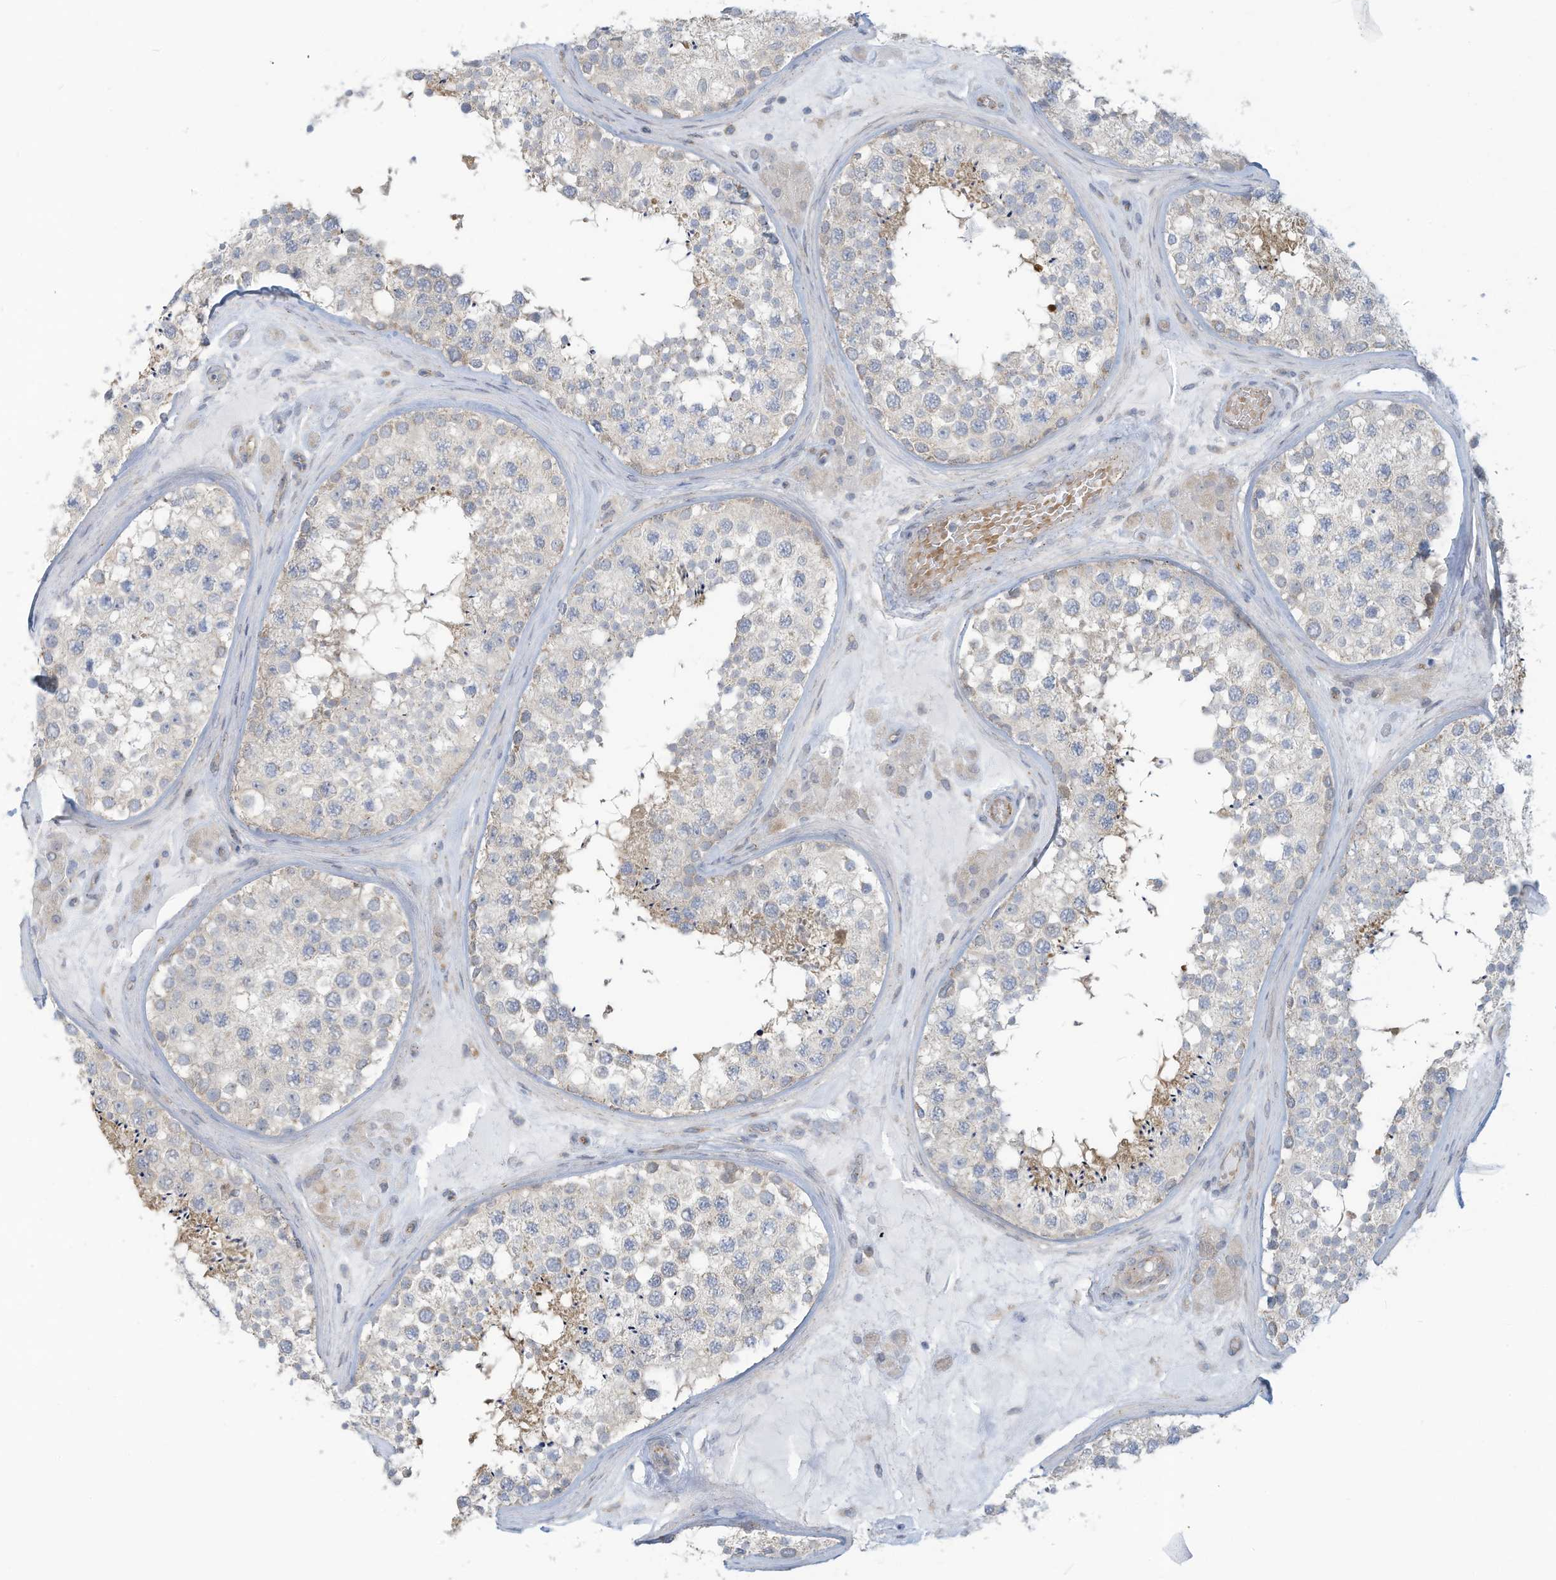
{"staining": {"intensity": "weak", "quantity": "25%-75%", "location": "cytoplasmic/membranous"}, "tissue": "testis", "cell_type": "Cells in seminiferous ducts", "image_type": "normal", "snomed": [{"axis": "morphology", "description": "Normal tissue, NOS"}, {"axis": "topography", "description": "Testis"}], "caption": "A micrograph of human testis stained for a protein exhibits weak cytoplasmic/membranous brown staining in cells in seminiferous ducts. (DAB (3,3'-diaminobenzidine) IHC with brightfield microscopy, high magnification).", "gene": "ADAT2", "patient": {"sex": "male", "age": 46}}